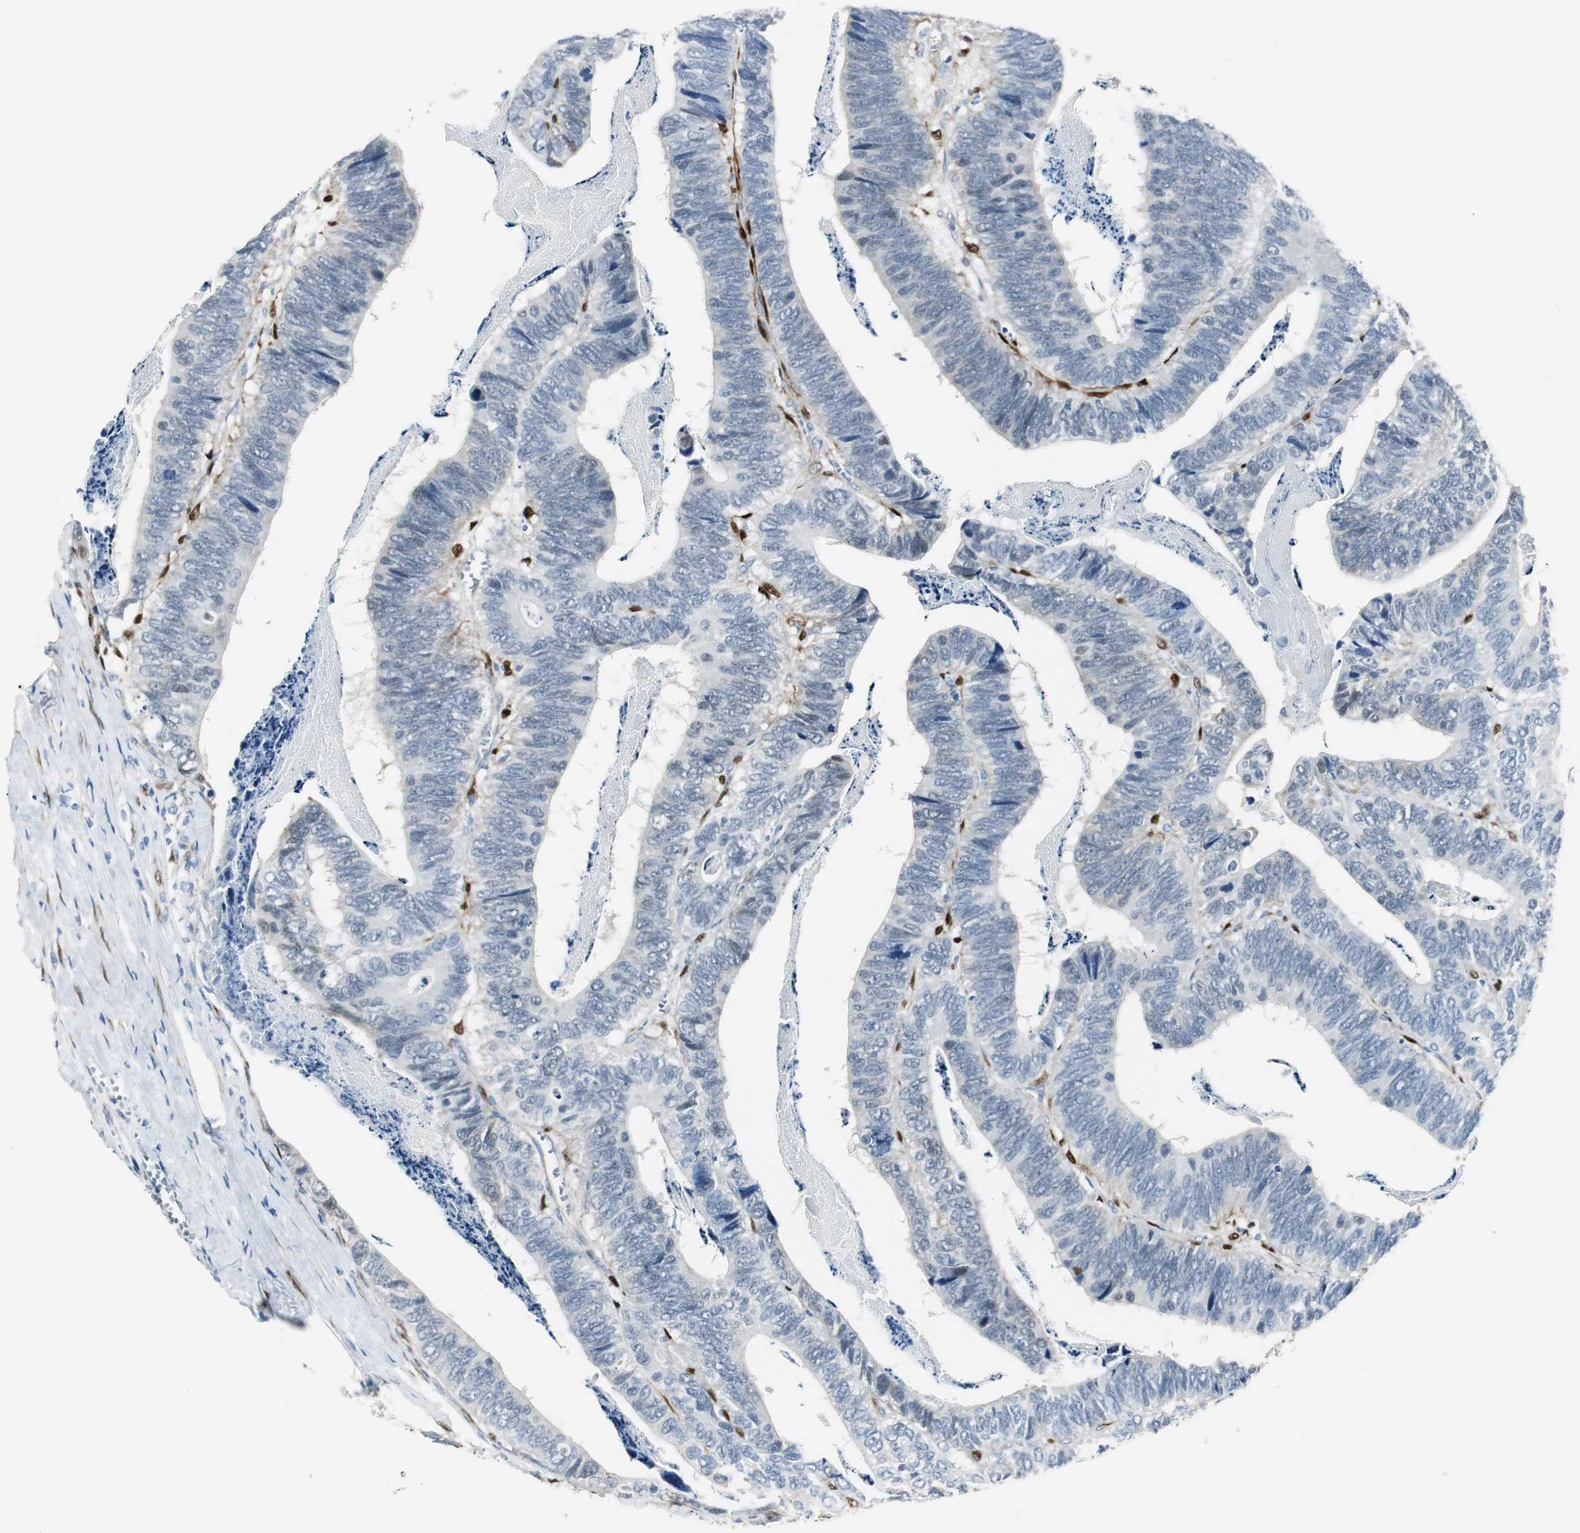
{"staining": {"intensity": "negative", "quantity": "none", "location": "none"}, "tissue": "colorectal cancer", "cell_type": "Tumor cells", "image_type": "cancer", "snomed": [{"axis": "morphology", "description": "Adenocarcinoma, NOS"}, {"axis": "topography", "description": "Colon"}], "caption": "A high-resolution histopathology image shows IHC staining of colorectal adenocarcinoma, which demonstrates no significant expression in tumor cells.", "gene": "FHL2", "patient": {"sex": "male", "age": 72}}